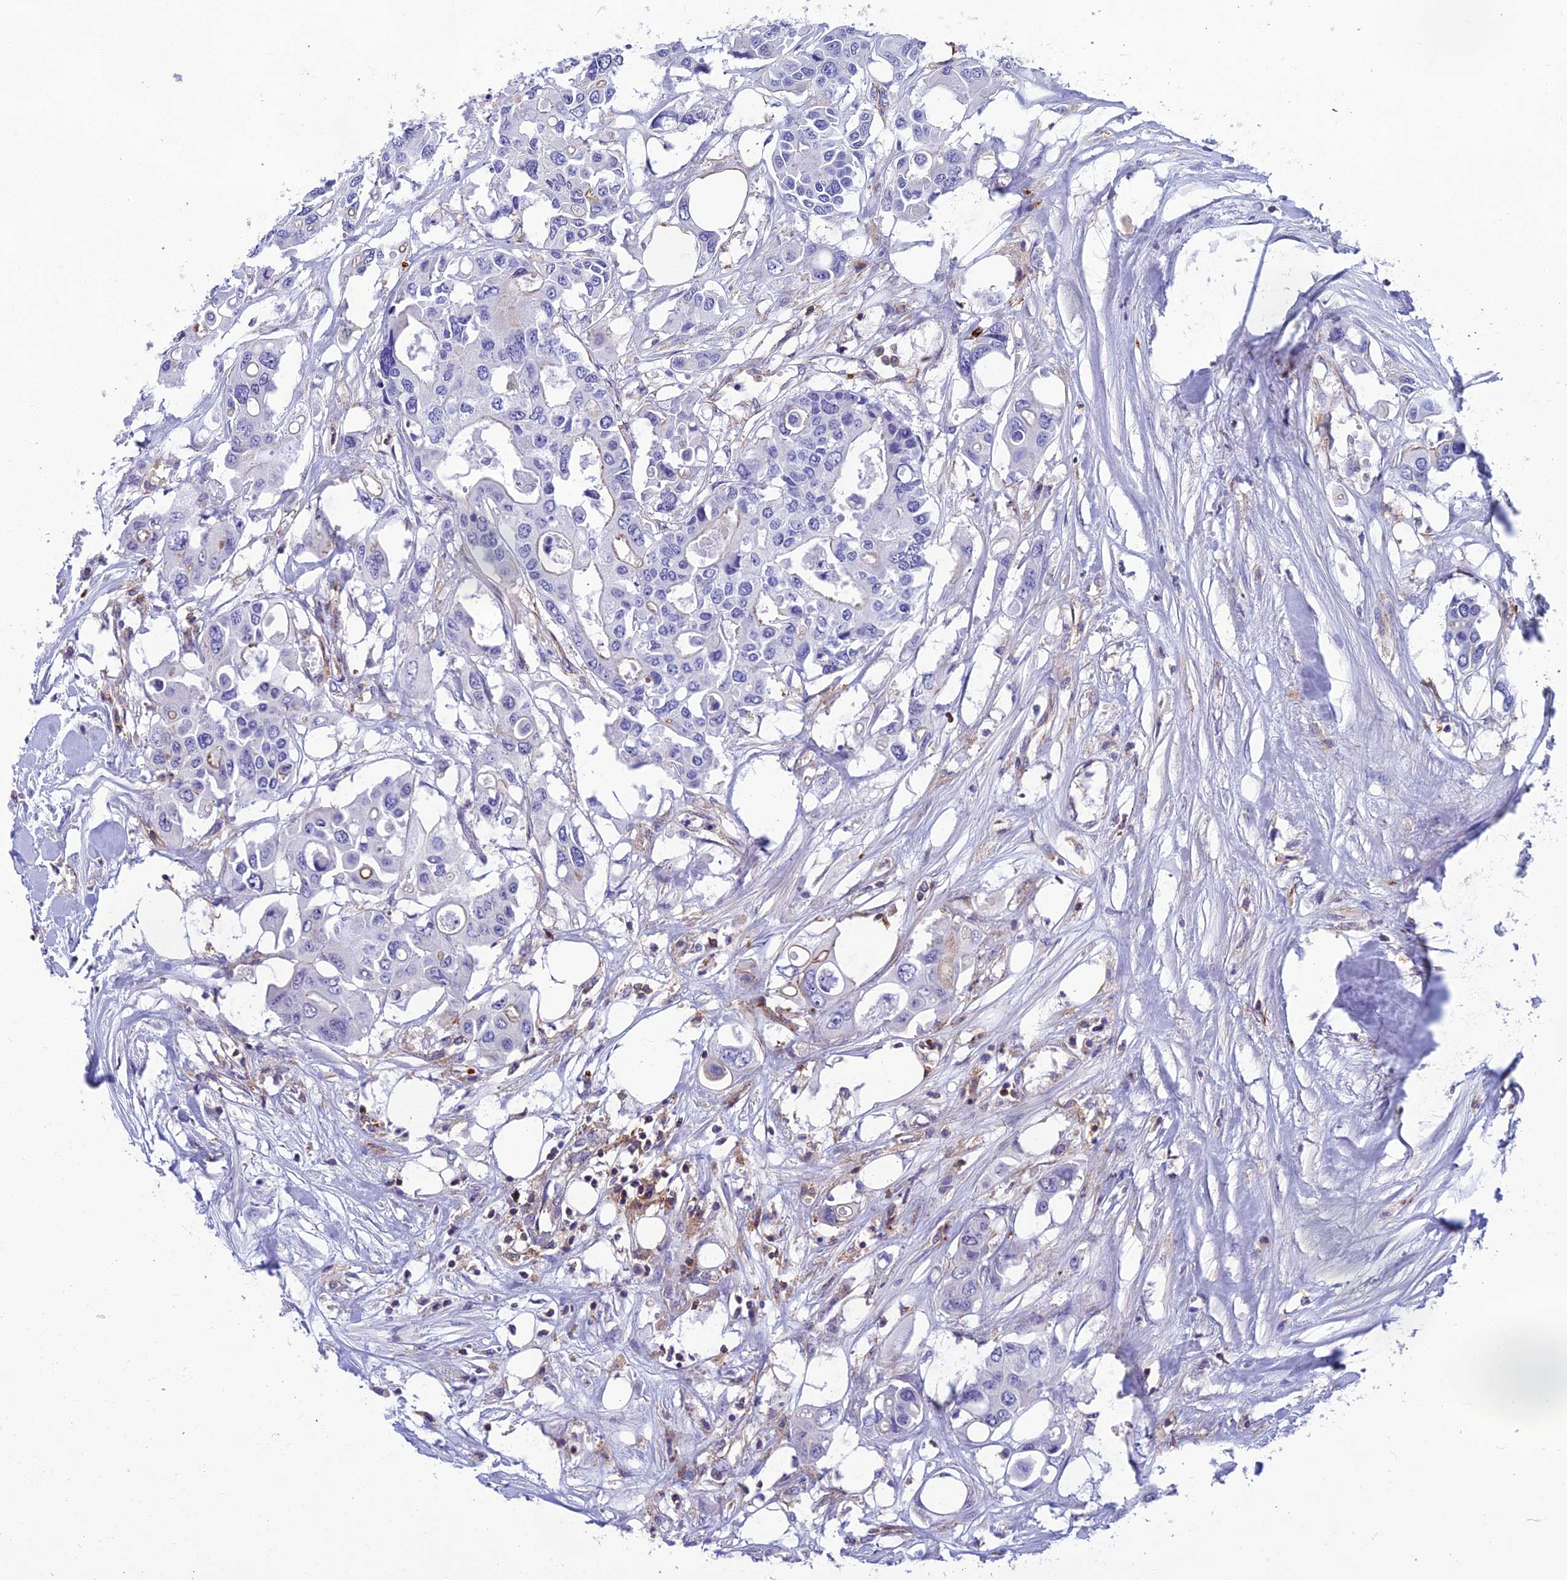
{"staining": {"intensity": "negative", "quantity": "none", "location": "none"}, "tissue": "colorectal cancer", "cell_type": "Tumor cells", "image_type": "cancer", "snomed": [{"axis": "morphology", "description": "Adenocarcinoma, NOS"}, {"axis": "topography", "description": "Colon"}], "caption": "A high-resolution image shows immunohistochemistry (IHC) staining of colorectal adenocarcinoma, which displays no significant positivity in tumor cells. (DAB immunohistochemistry, high magnification).", "gene": "PPP1R18", "patient": {"sex": "male", "age": 77}}